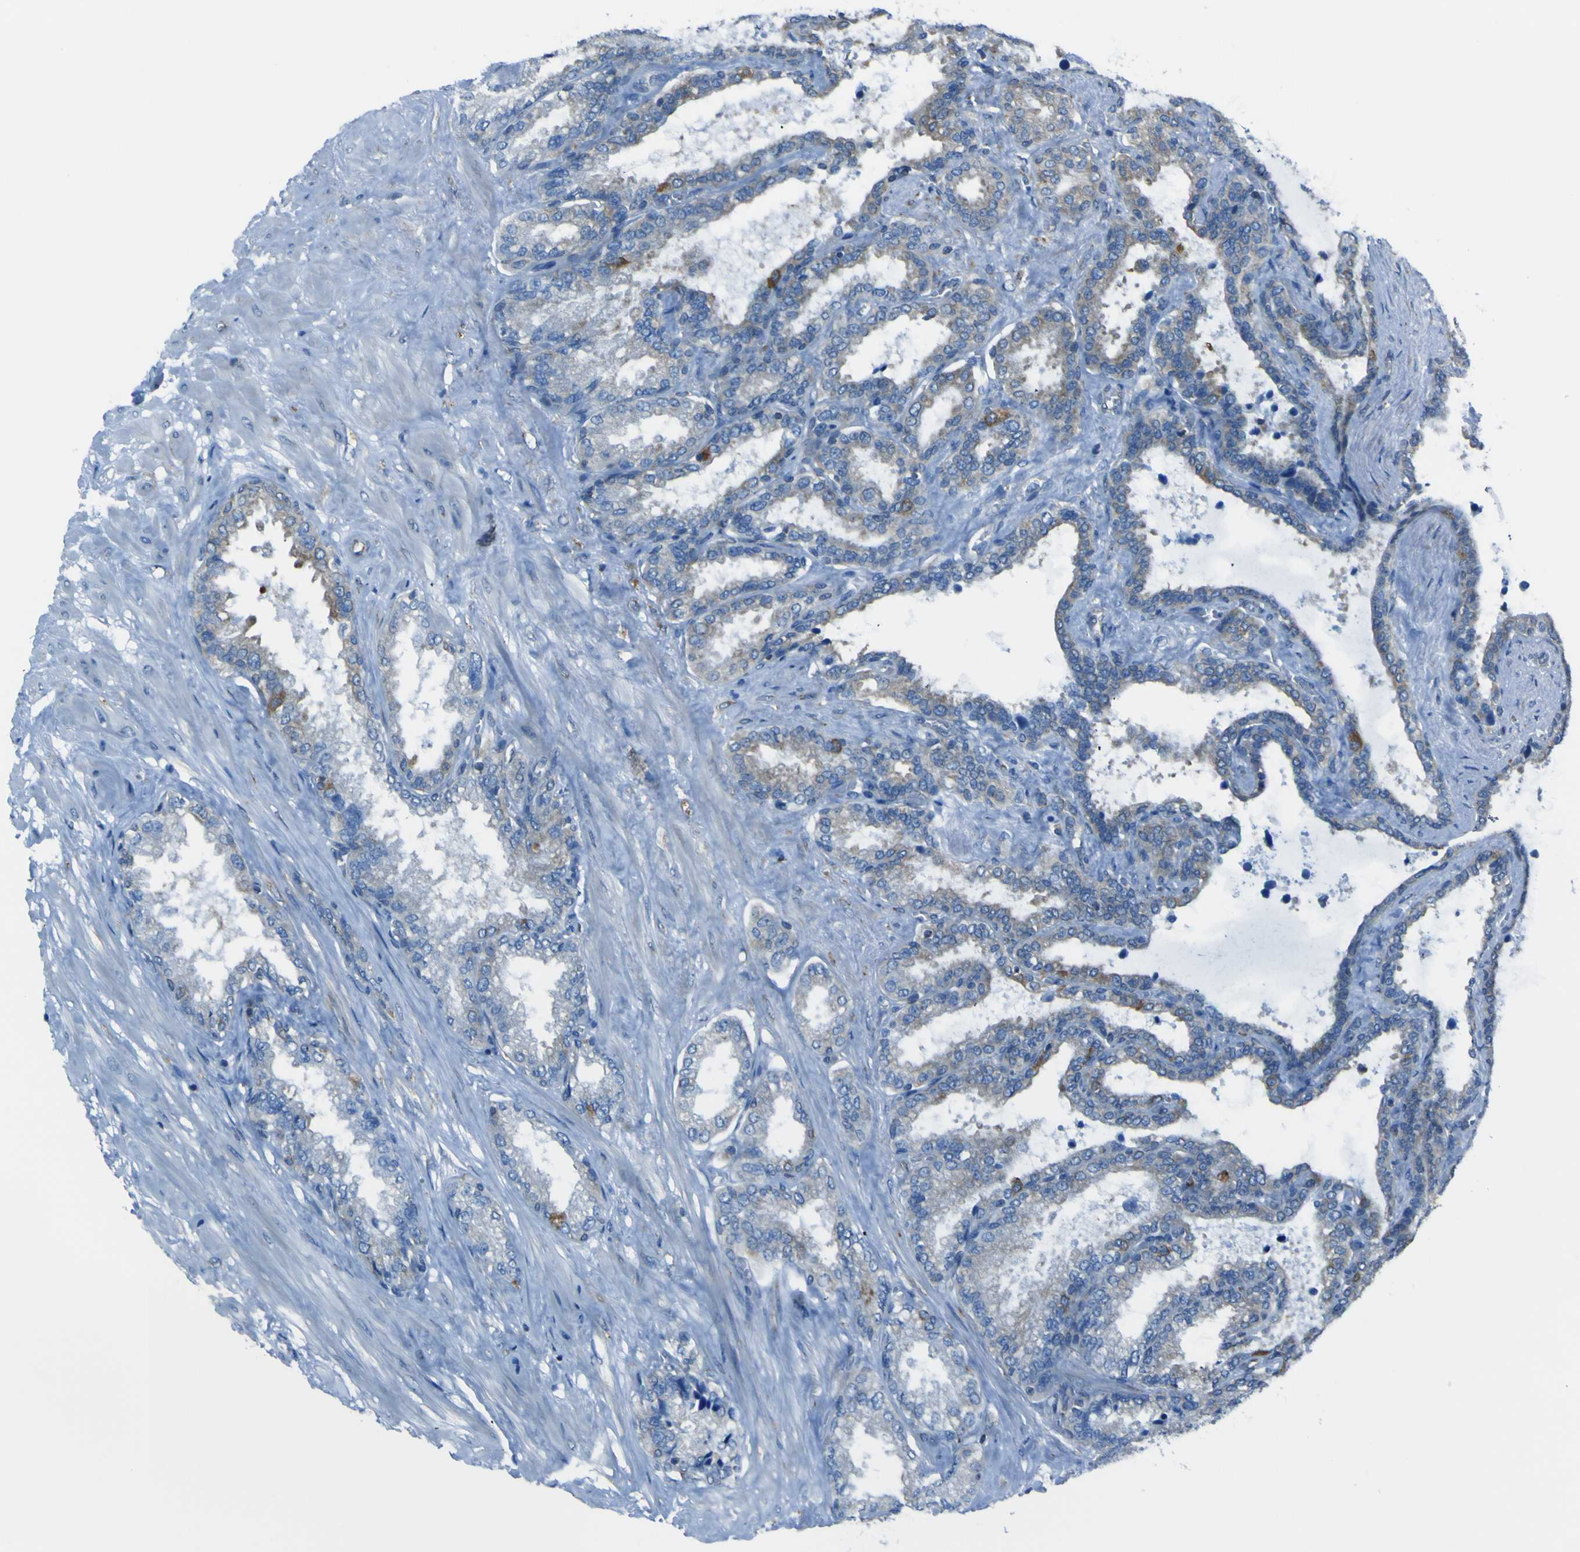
{"staining": {"intensity": "moderate", "quantity": "<25%", "location": "cytoplasmic/membranous"}, "tissue": "seminal vesicle", "cell_type": "Glandular cells", "image_type": "normal", "snomed": [{"axis": "morphology", "description": "Normal tissue, NOS"}, {"axis": "topography", "description": "Seminal veicle"}], "caption": "Immunohistochemical staining of benign human seminal vesicle shows moderate cytoplasmic/membranous protein expression in about <25% of glandular cells. The protein is shown in brown color, while the nuclei are stained blue.", "gene": "STIM1", "patient": {"sex": "male", "age": 46}}